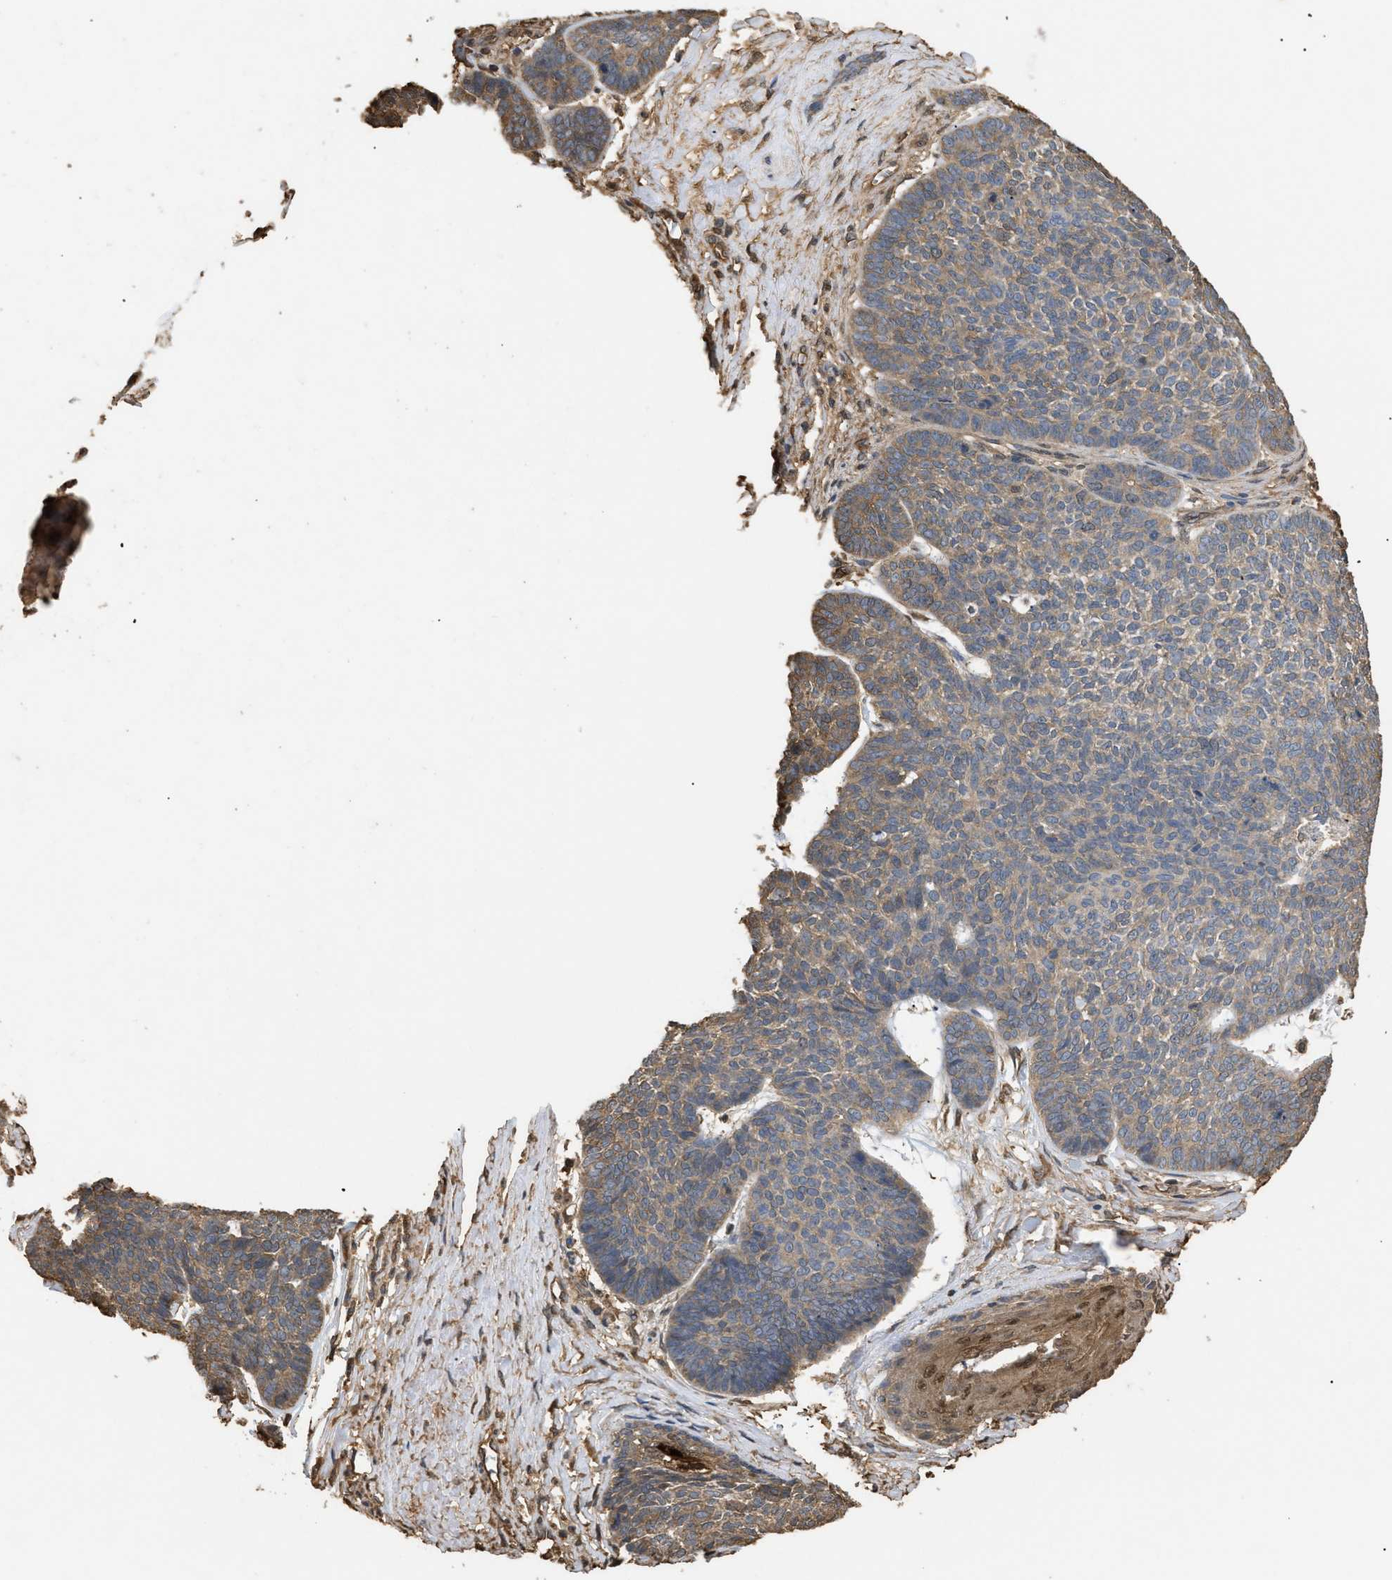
{"staining": {"intensity": "moderate", "quantity": ">75%", "location": "cytoplasmic/membranous"}, "tissue": "skin cancer", "cell_type": "Tumor cells", "image_type": "cancer", "snomed": [{"axis": "morphology", "description": "Basal cell carcinoma"}, {"axis": "topography", "description": "Skin"}], "caption": "Immunohistochemistry (IHC) (DAB (3,3'-diaminobenzidine)) staining of human skin cancer demonstrates moderate cytoplasmic/membranous protein staining in approximately >75% of tumor cells.", "gene": "CALM1", "patient": {"sex": "male", "age": 84}}